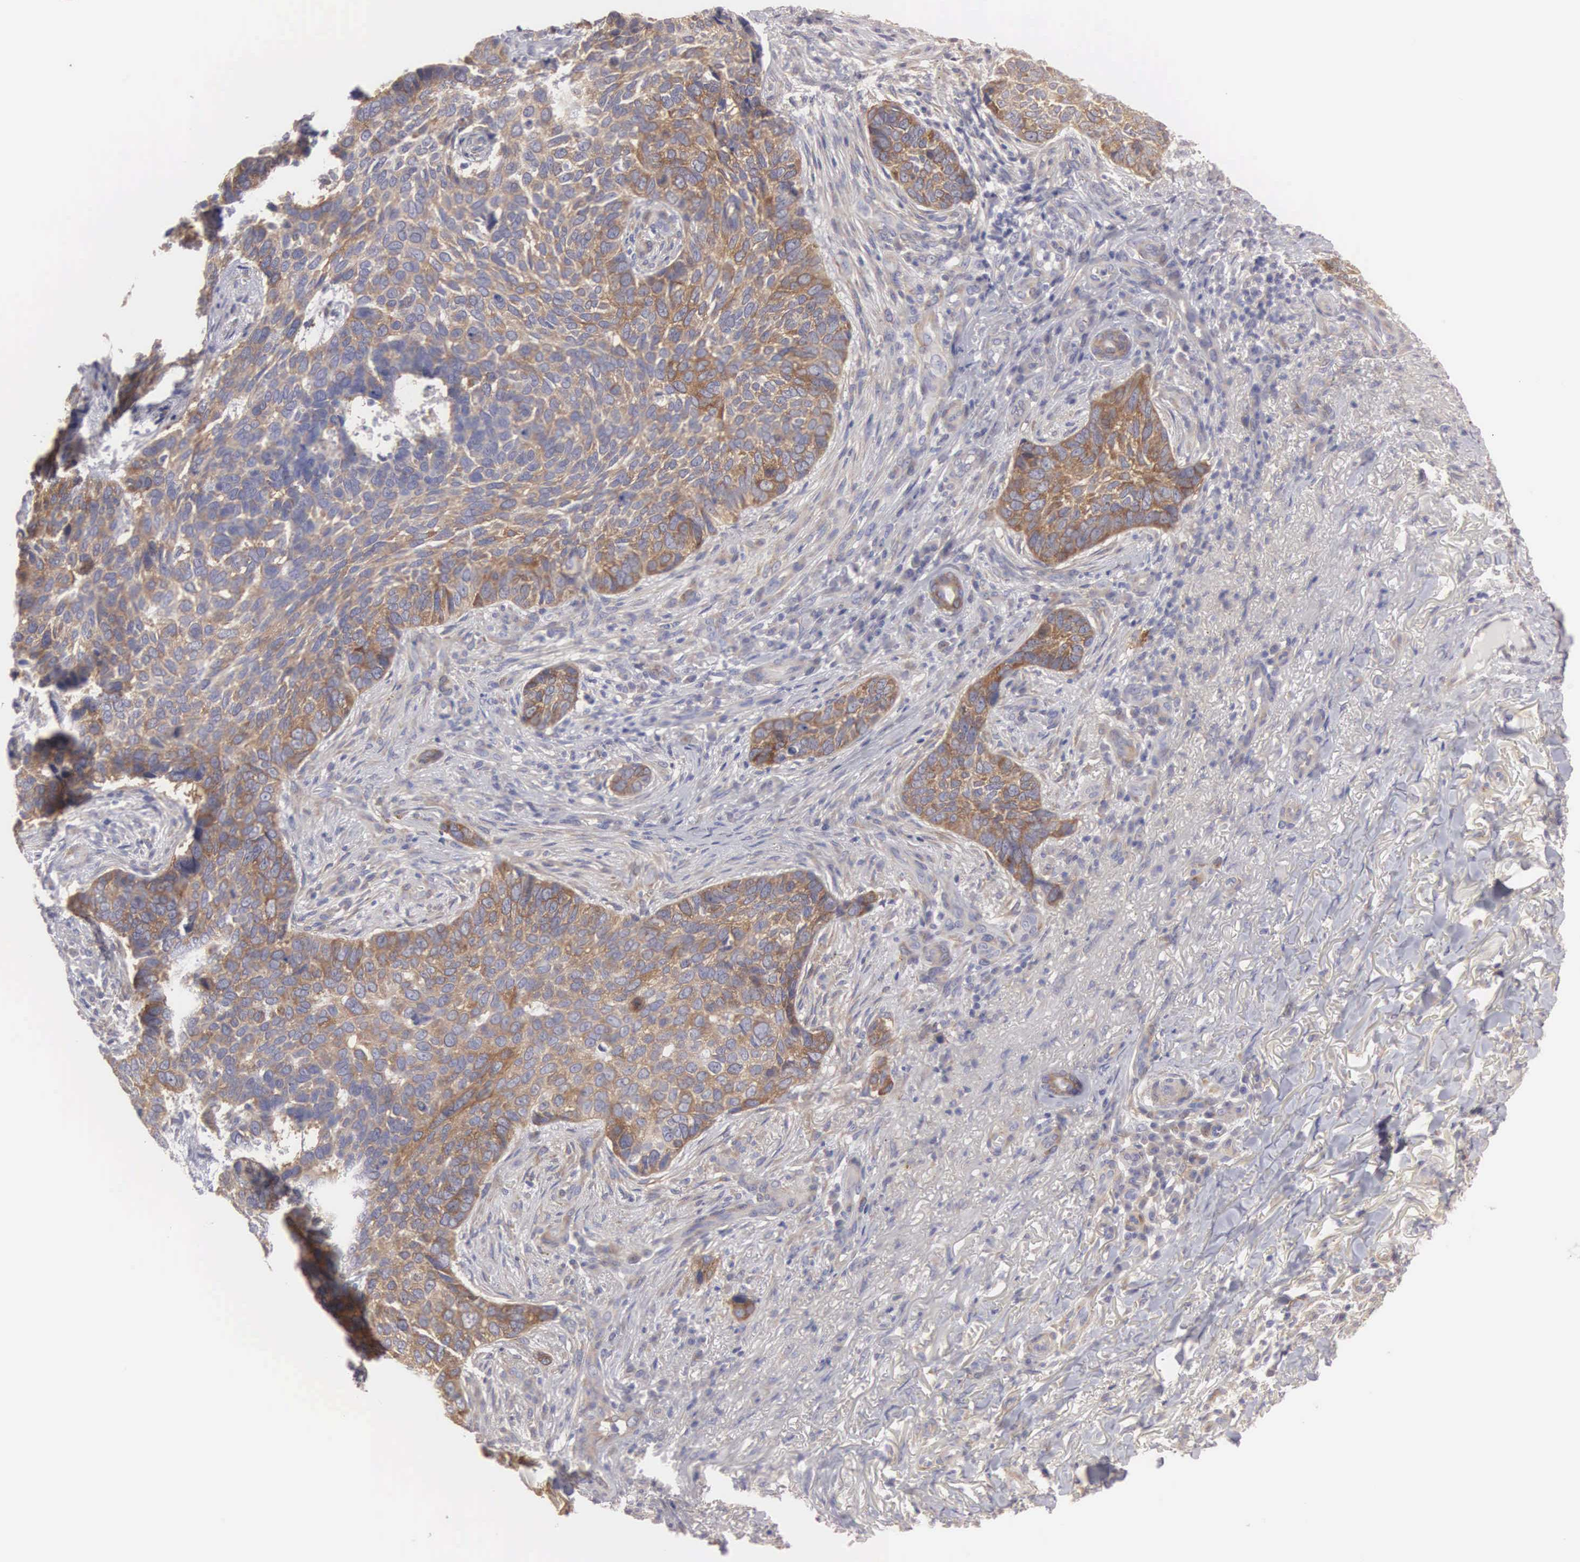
{"staining": {"intensity": "moderate", "quantity": ">75%", "location": "cytoplasmic/membranous"}, "tissue": "skin cancer", "cell_type": "Tumor cells", "image_type": "cancer", "snomed": [{"axis": "morphology", "description": "Basal cell carcinoma"}, {"axis": "topography", "description": "Skin"}], "caption": "Skin basal cell carcinoma stained for a protein (brown) demonstrates moderate cytoplasmic/membranous positive positivity in approximately >75% of tumor cells.", "gene": "CEP170B", "patient": {"sex": "male", "age": 81}}